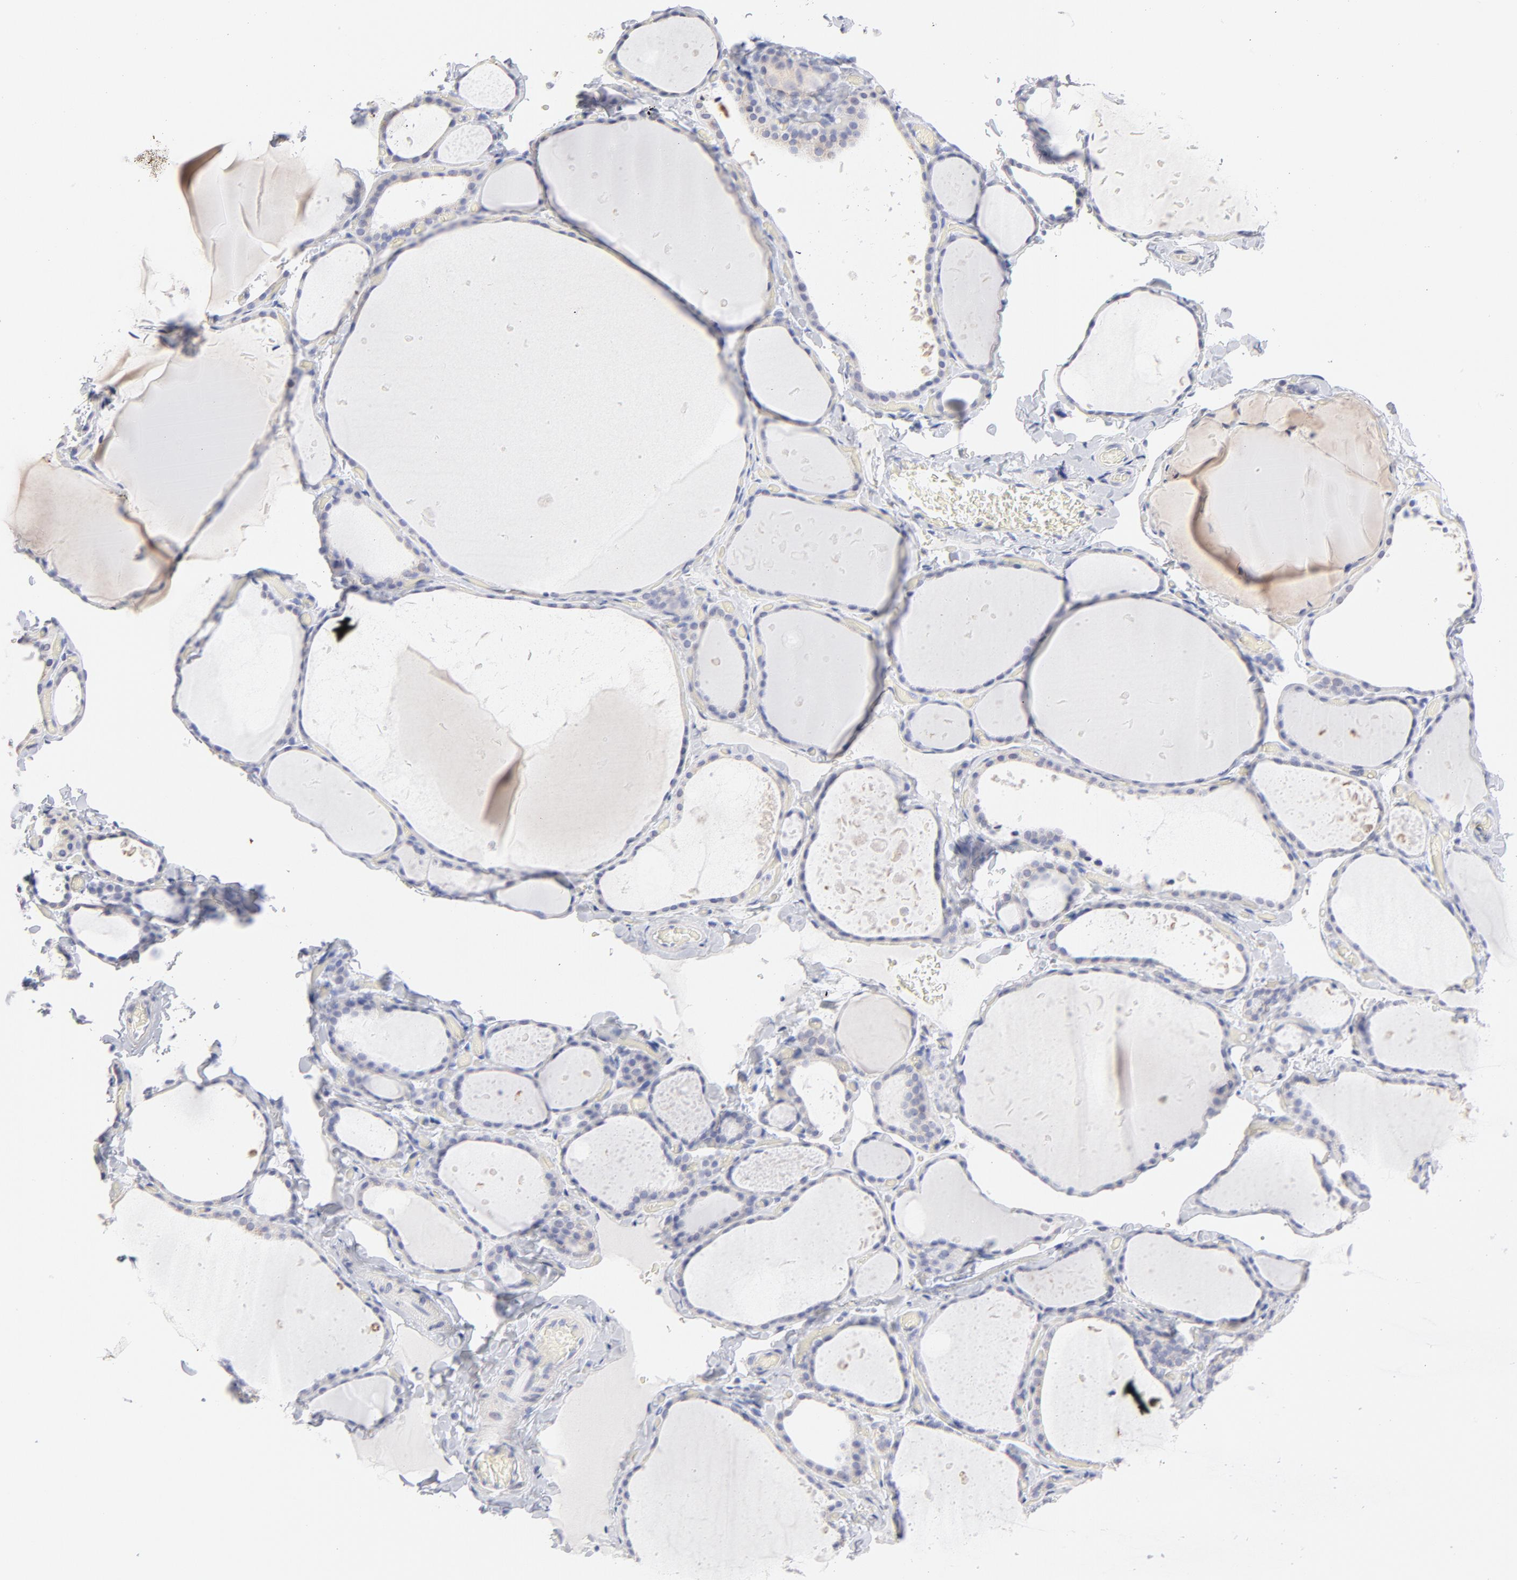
{"staining": {"intensity": "weak", "quantity": "25%-75%", "location": "cytoplasmic/membranous"}, "tissue": "thyroid gland", "cell_type": "Glandular cells", "image_type": "normal", "snomed": [{"axis": "morphology", "description": "Normal tissue, NOS"}, {"axis": "topography", "description": "Thyroid gland"}], "caption": "There is low levels of weak cytoplasmic/membranous positivity in glandular cells of benign thyroid gland, as demonstrated by immunohistochemical staining (brown color).", "gene": "TST", "patient": {"sex": "female", "age": 22}}